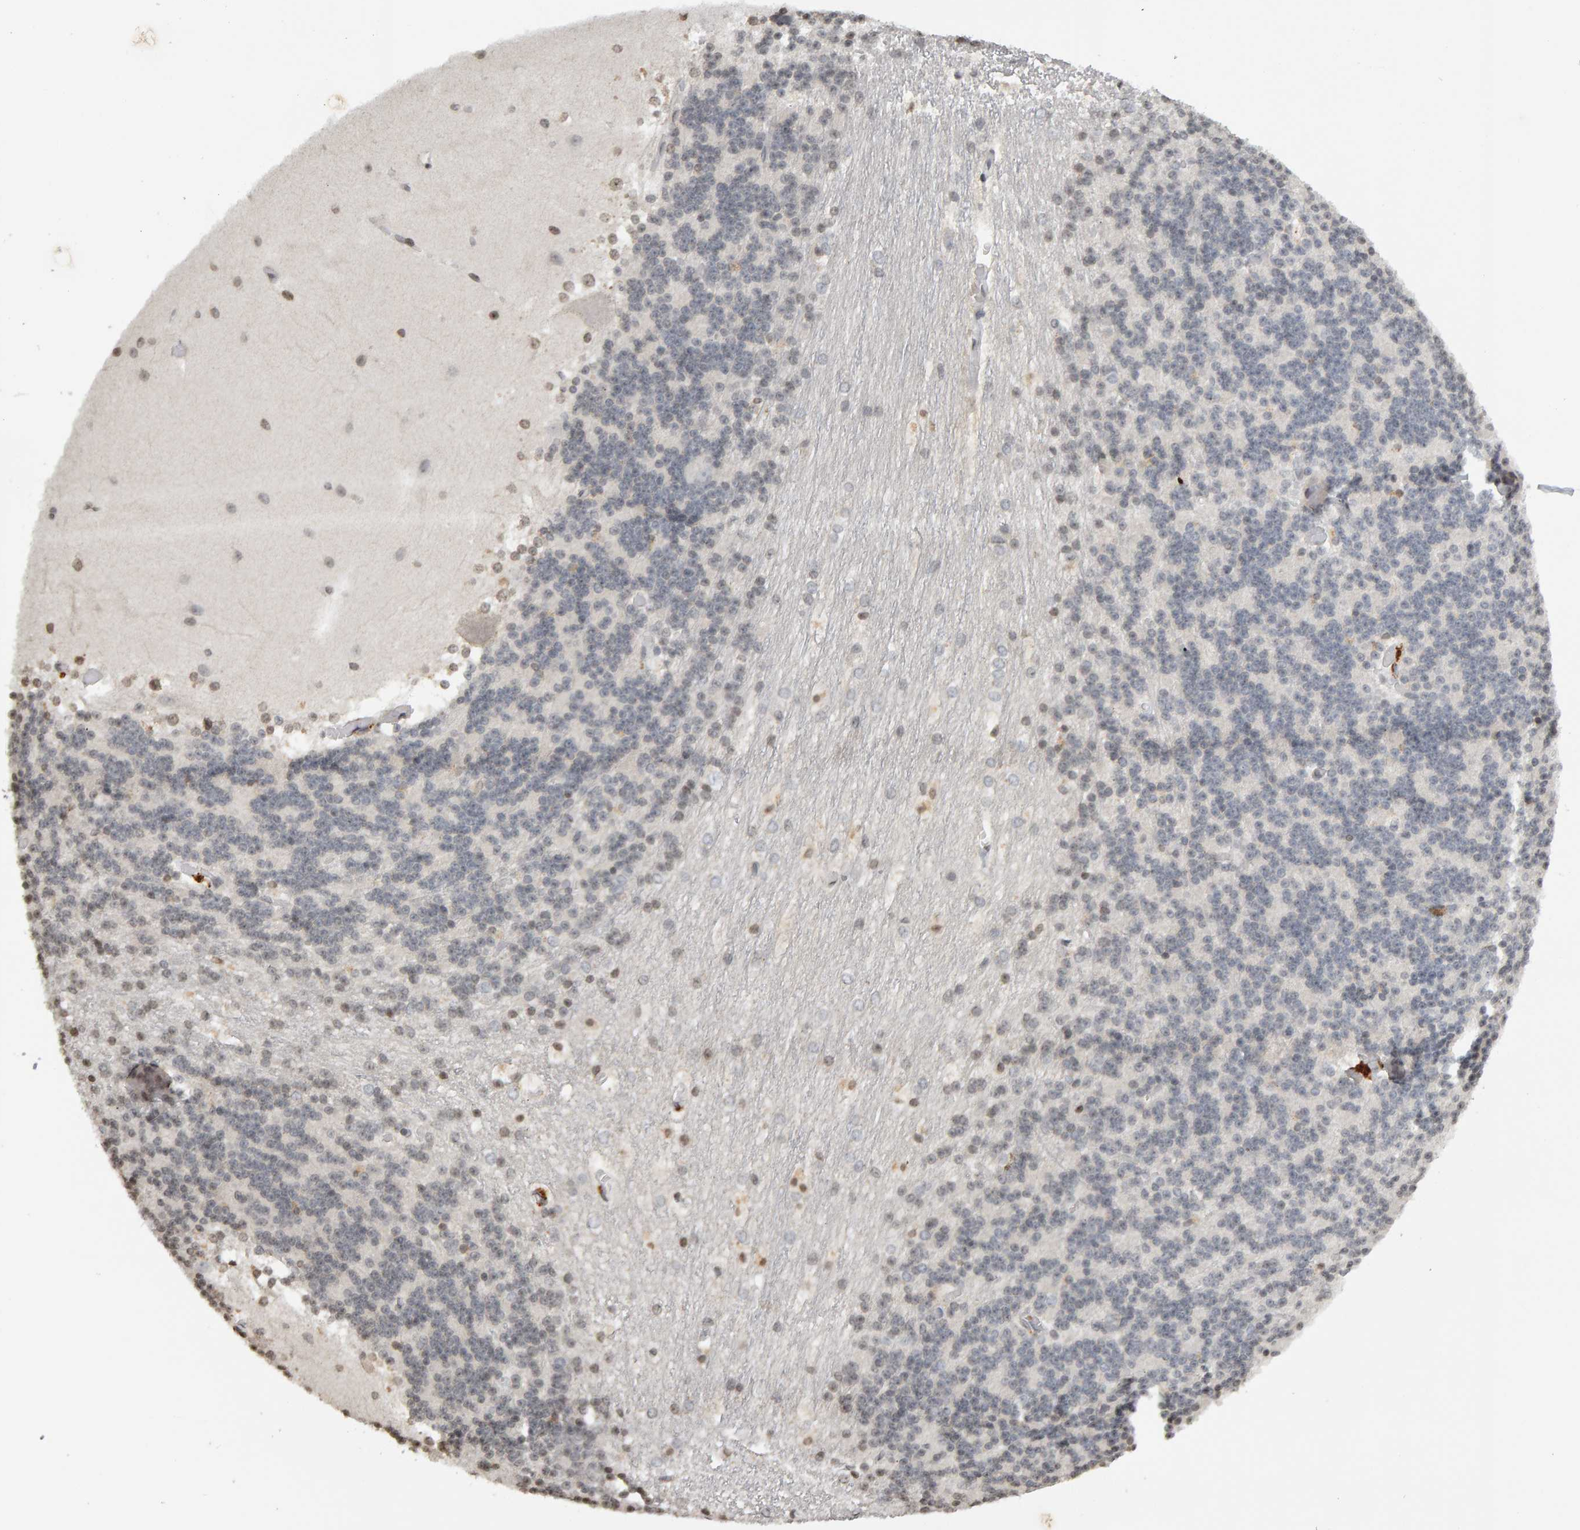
{"staining": {"intensity": "negative", "quantity": "none", "location": "none"}, "tissue": "cerebellum", "cell_type": "Cells in granular layer", "image_type": "normal", "snomed": [{"axis": "morphology", "description": "Normal tissue, NOS"}, {"axis": "topography", "description": "Cerebellum"}], "caption": "The photomicrograph exhibits no staining of cells in granular layer in benign cerebellum. (DAB IHC, high magnification).", "gene": "TRAM1", "patient": {"sex": "female", "age": 19}}